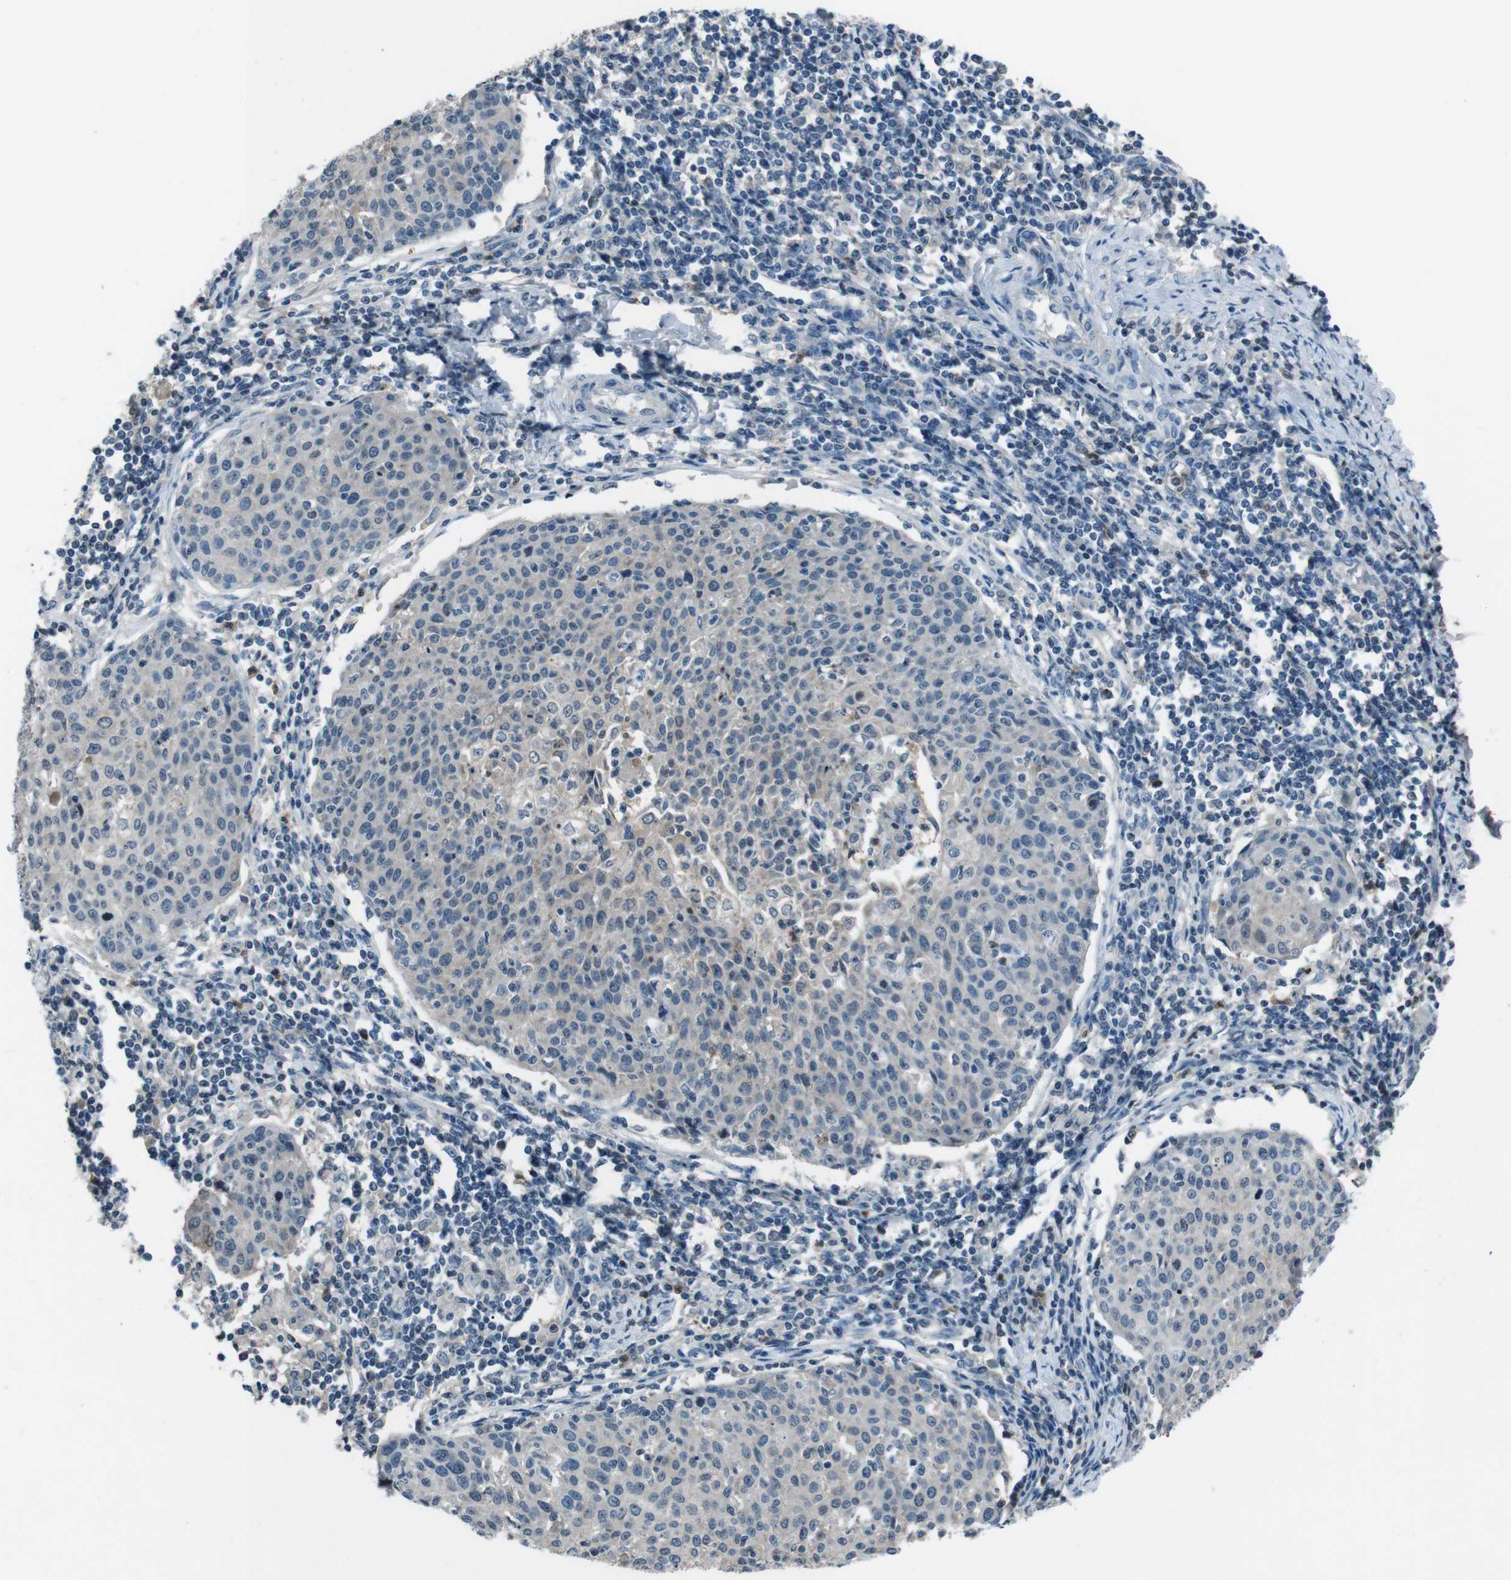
{"staining": {"intensity": "negative", "quantity": "none", "location": "none"}, "tissue": "cervical cancer", "cell_type": "Tumor cells", "image_type": "cancer", "snomed": [{"axis": "morphology", "description": "Squamous cell carcinoma, NOS"}, {"axis": "topography", "description": "Cervix"}], "caption": "A high-resolution micrograph shows immunohistochemistry (IHC) staining of cervical cancer, which shows no significant staining in tumor cells.", "gene": "UGT1A6", "patient": {"sex": "female", "age": 38}}